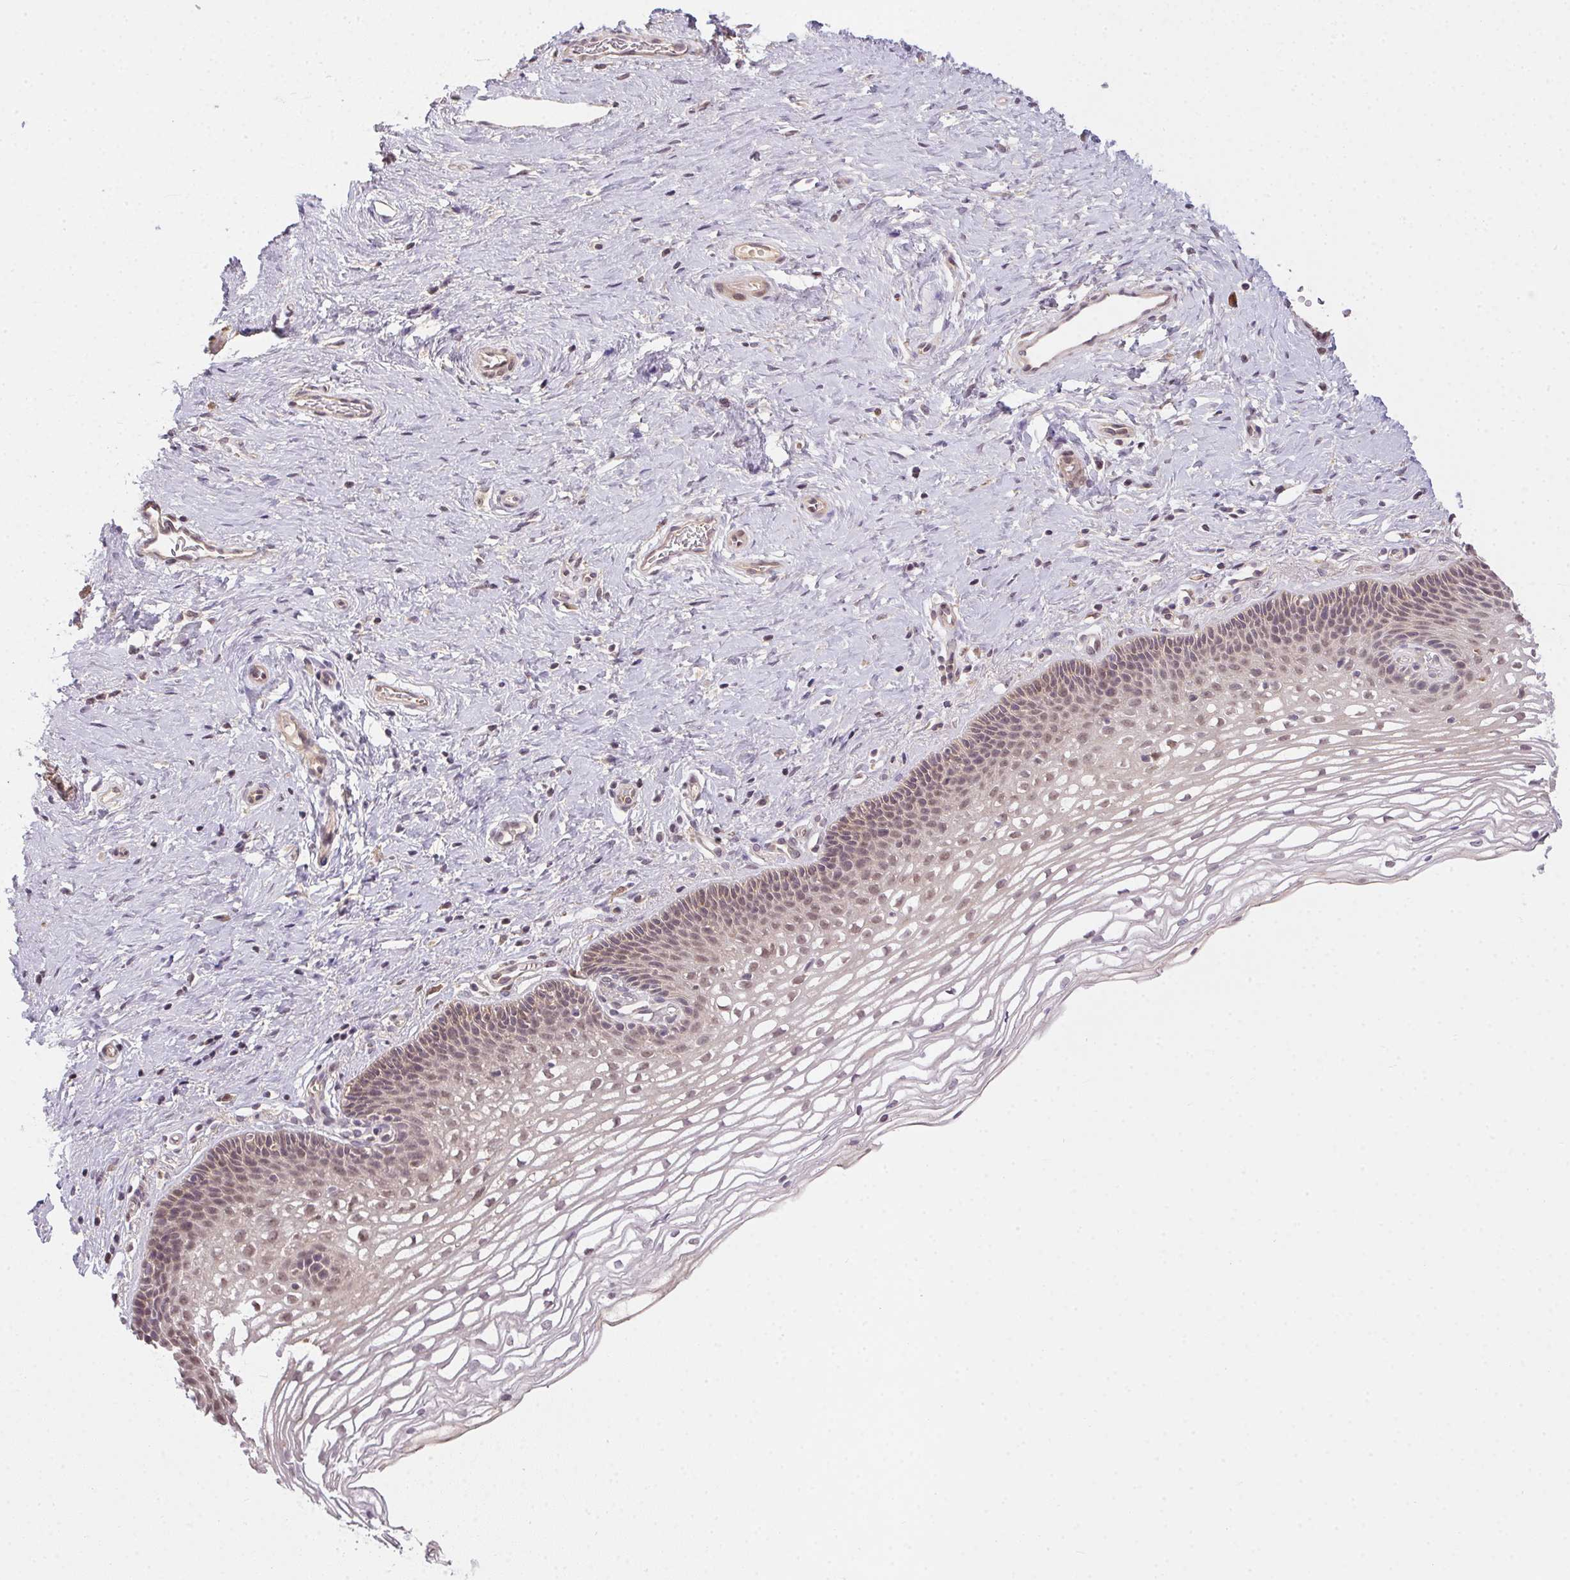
{"staining": {"intensity": "negative", "quantity": "none", "location": "none"}, "tissue": "cervix", "cell_type": "Glandular cells", "image_type": "normal", "snomed": [{"axis": "morphology", "description": "Normal tissue, NOS"}, {"axis": "topography", "description": "Cervix"}], "caption": "A high-resolution image shows immunohistochemistry (IHC) staining of benign cervix, which reveals no significant positivity in glandular cells. The staining was performed using DAB to visualize the protein expression in brown, while the nuclei were stained in blue with hematoxylin (Magnification: 20x).", "gene": "CFAP92", "patient": {"sex": "female", "age": 34}}